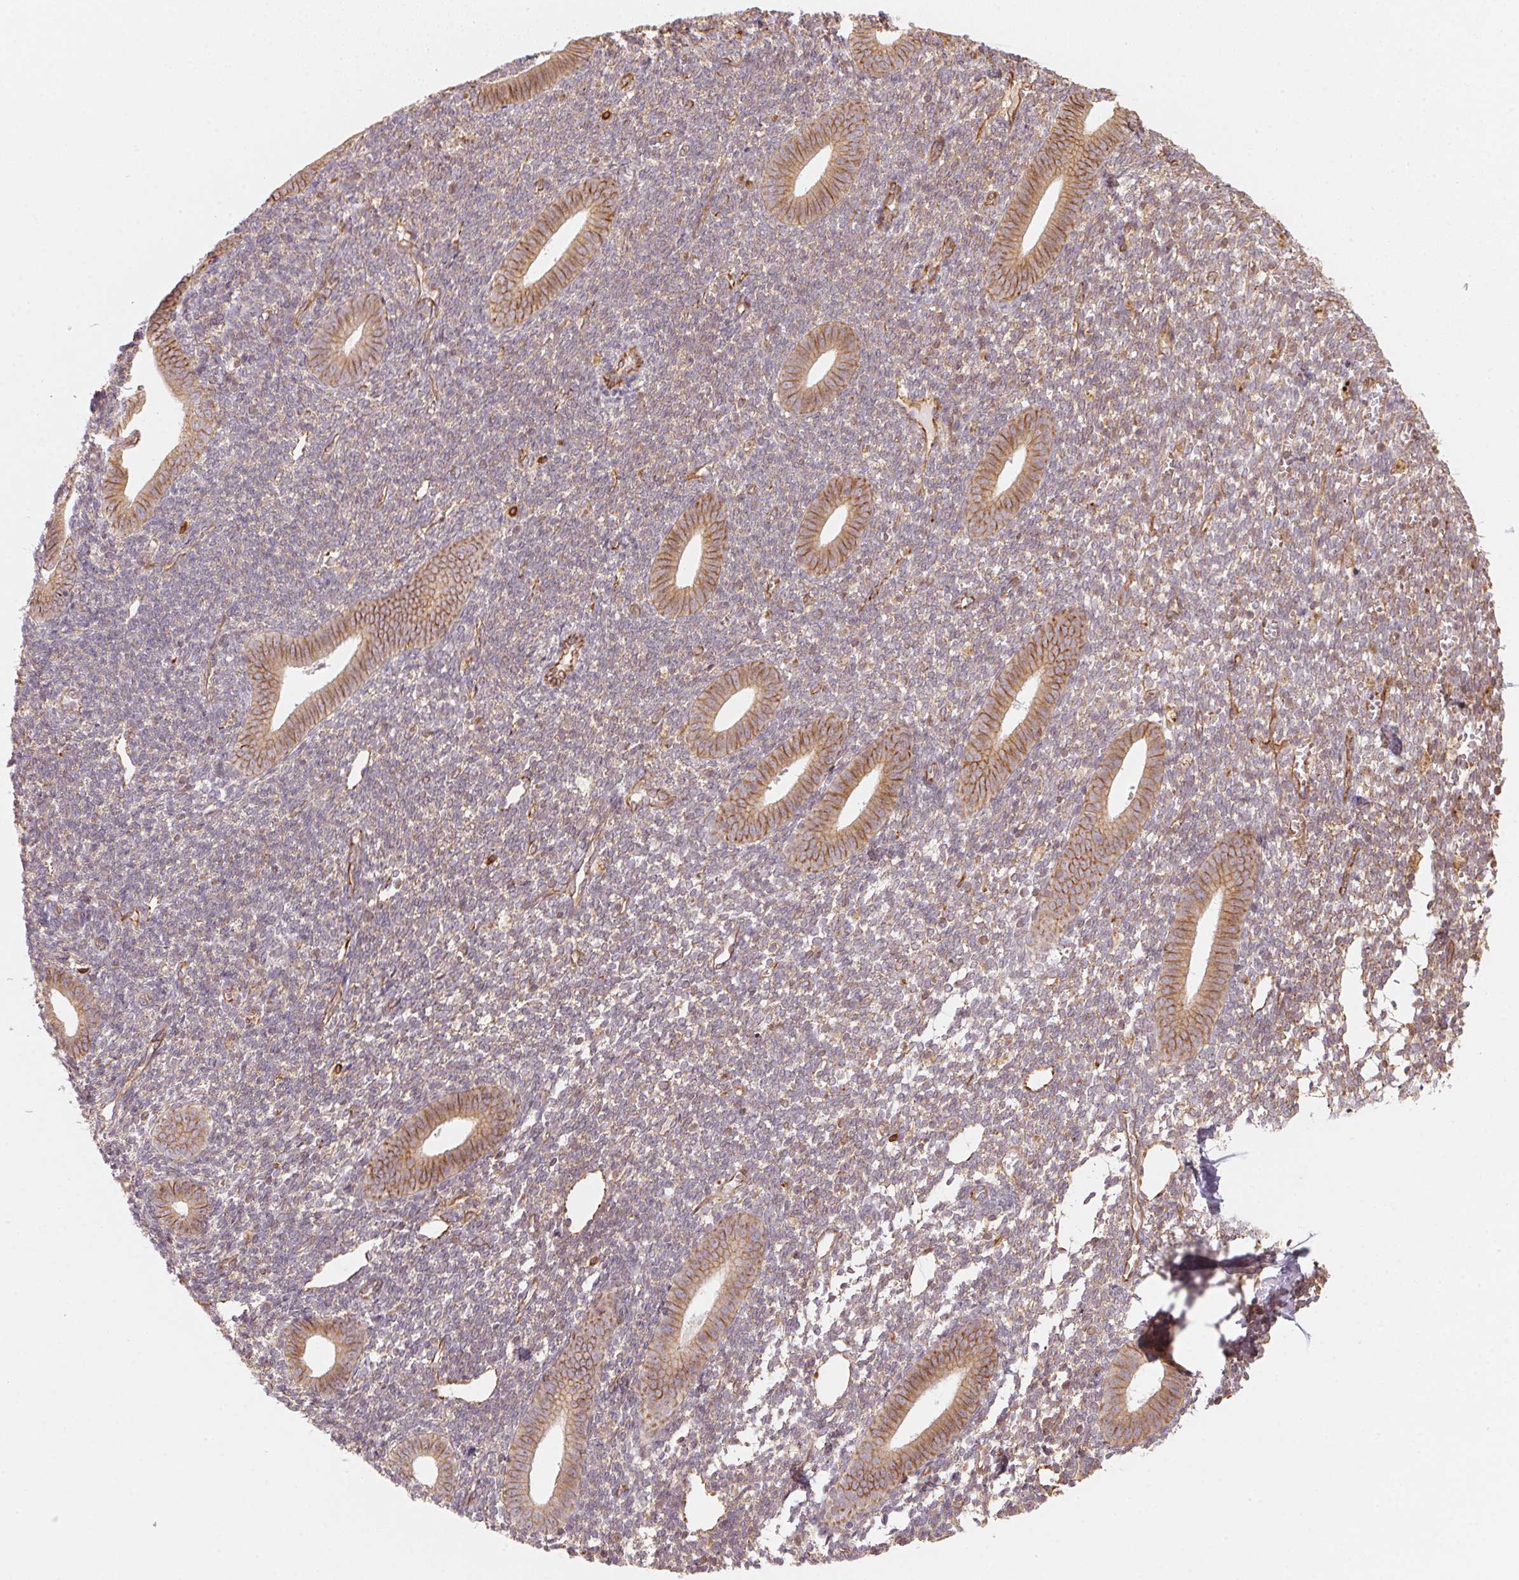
{"staining": {"intensity": "weak", "quantity": "<25%", "location": "cytoplasmic/membranous"}, "tissue": "endometrium", "cell_type": "Cells in endometrial stroma", "image_type": "normal", "snomed": [{"axis": "morphology", "description": "Normal tissue, NOS"}, {"axis": "topography", "description": "Endometrium"}], "caption": "High power microscopy histopathology image of an immunohistochemistry micrograph of benign endometrium, revealing no significant staining in cells in endometrial stroma.", "gene": "FOXR2", "patient": {"sex": "female", "age": 25}}